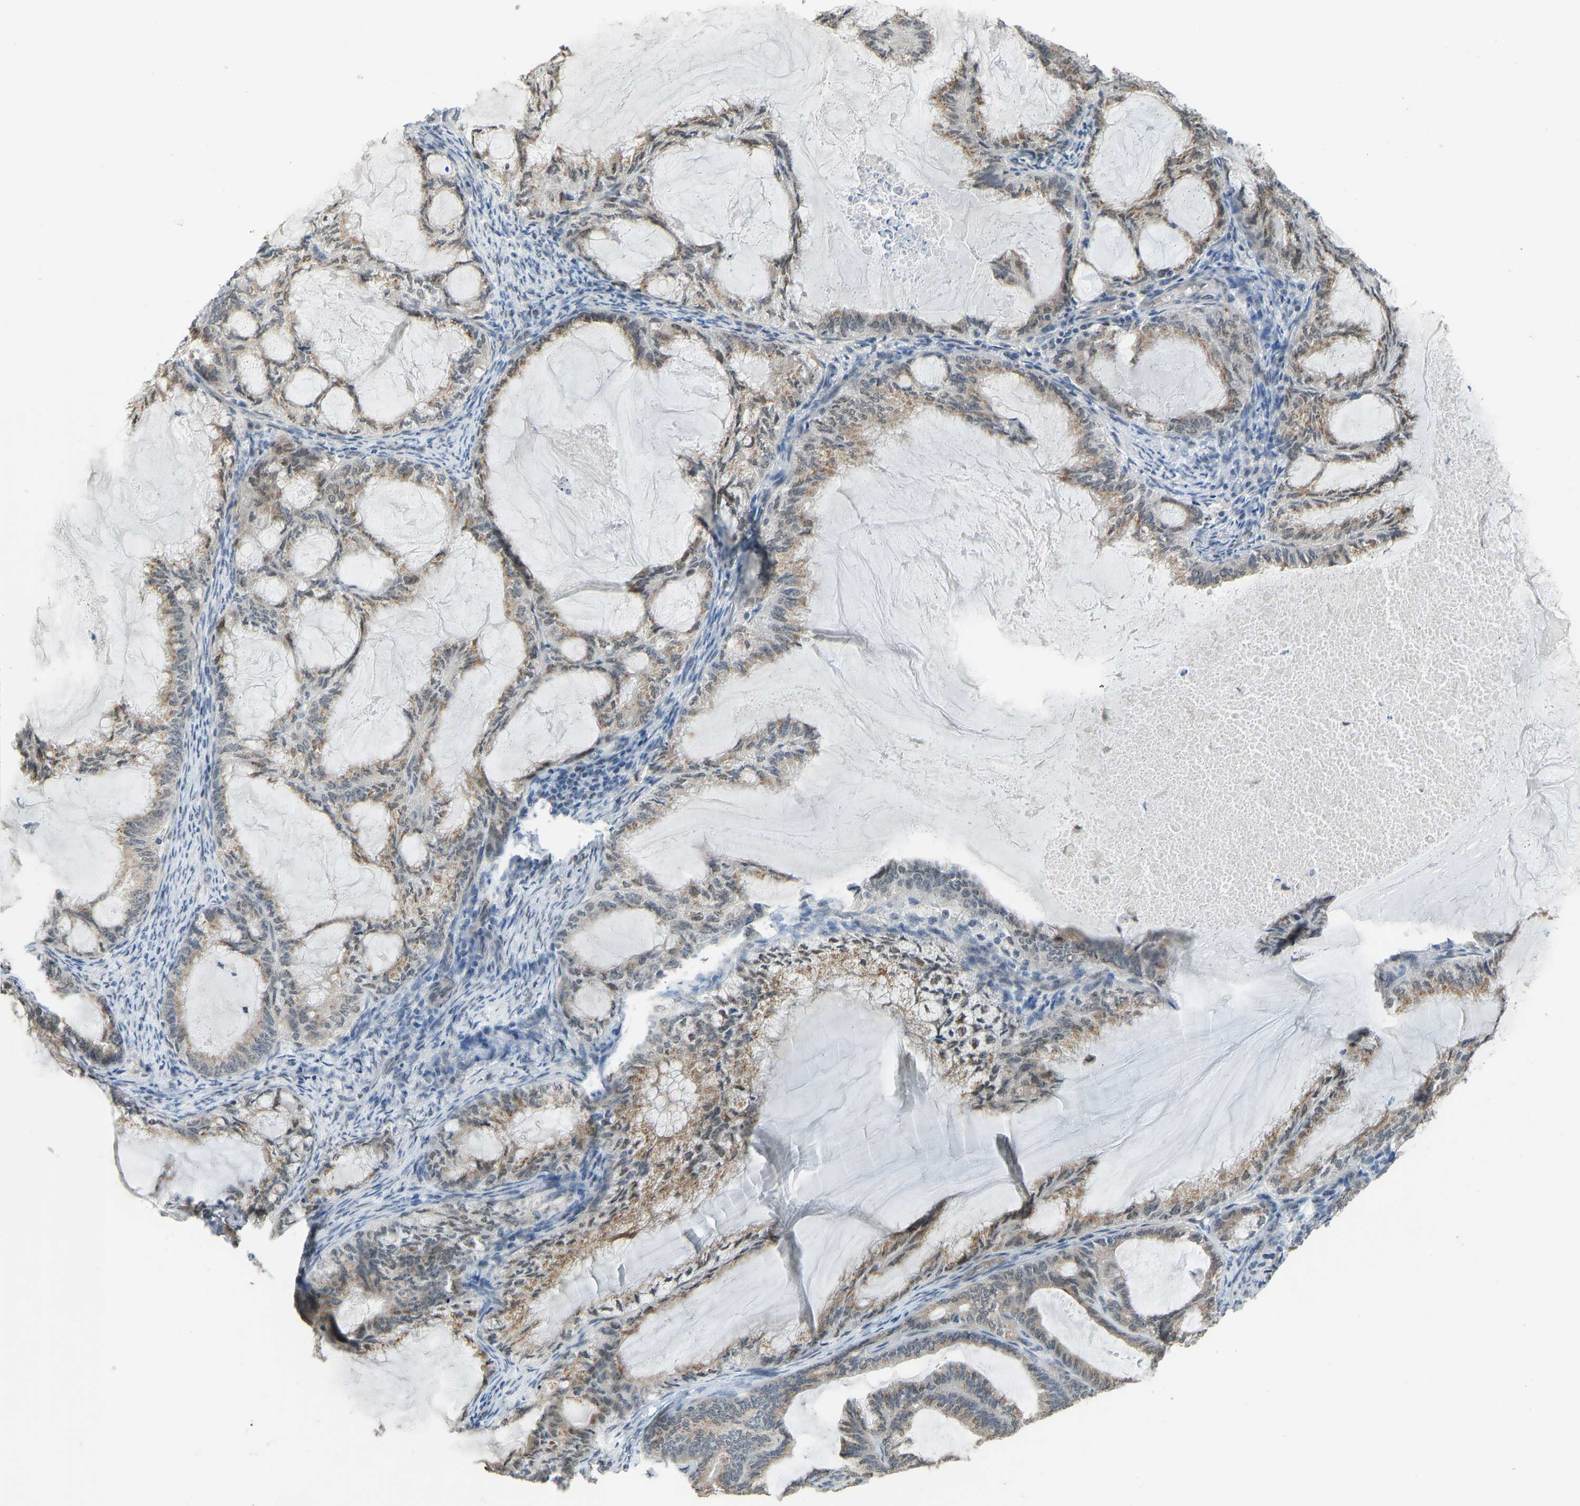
{"staining": {"intensity": "moderate", "quantity": "25%-75%", "location": "cytoplasmic/membranous"}, "tissue": "endometrial cancer", "cell_type": "Tumor cells", "image_type": "cancer", "snomed": [{"axis": "morphology", "description": "Adenocarcinoma, NOS"}, {"axis": "topography", "description": "Endometrium"}], "caption": "Immunohistochemical staining of human endometrial cancer (adenocarcinoma) shows moderate cytoplasmic/membranous protein staining in about 25%-75% of tumor cells.", "gene": "KPNA6", "patient": {"sex": "female", "age": 86}}